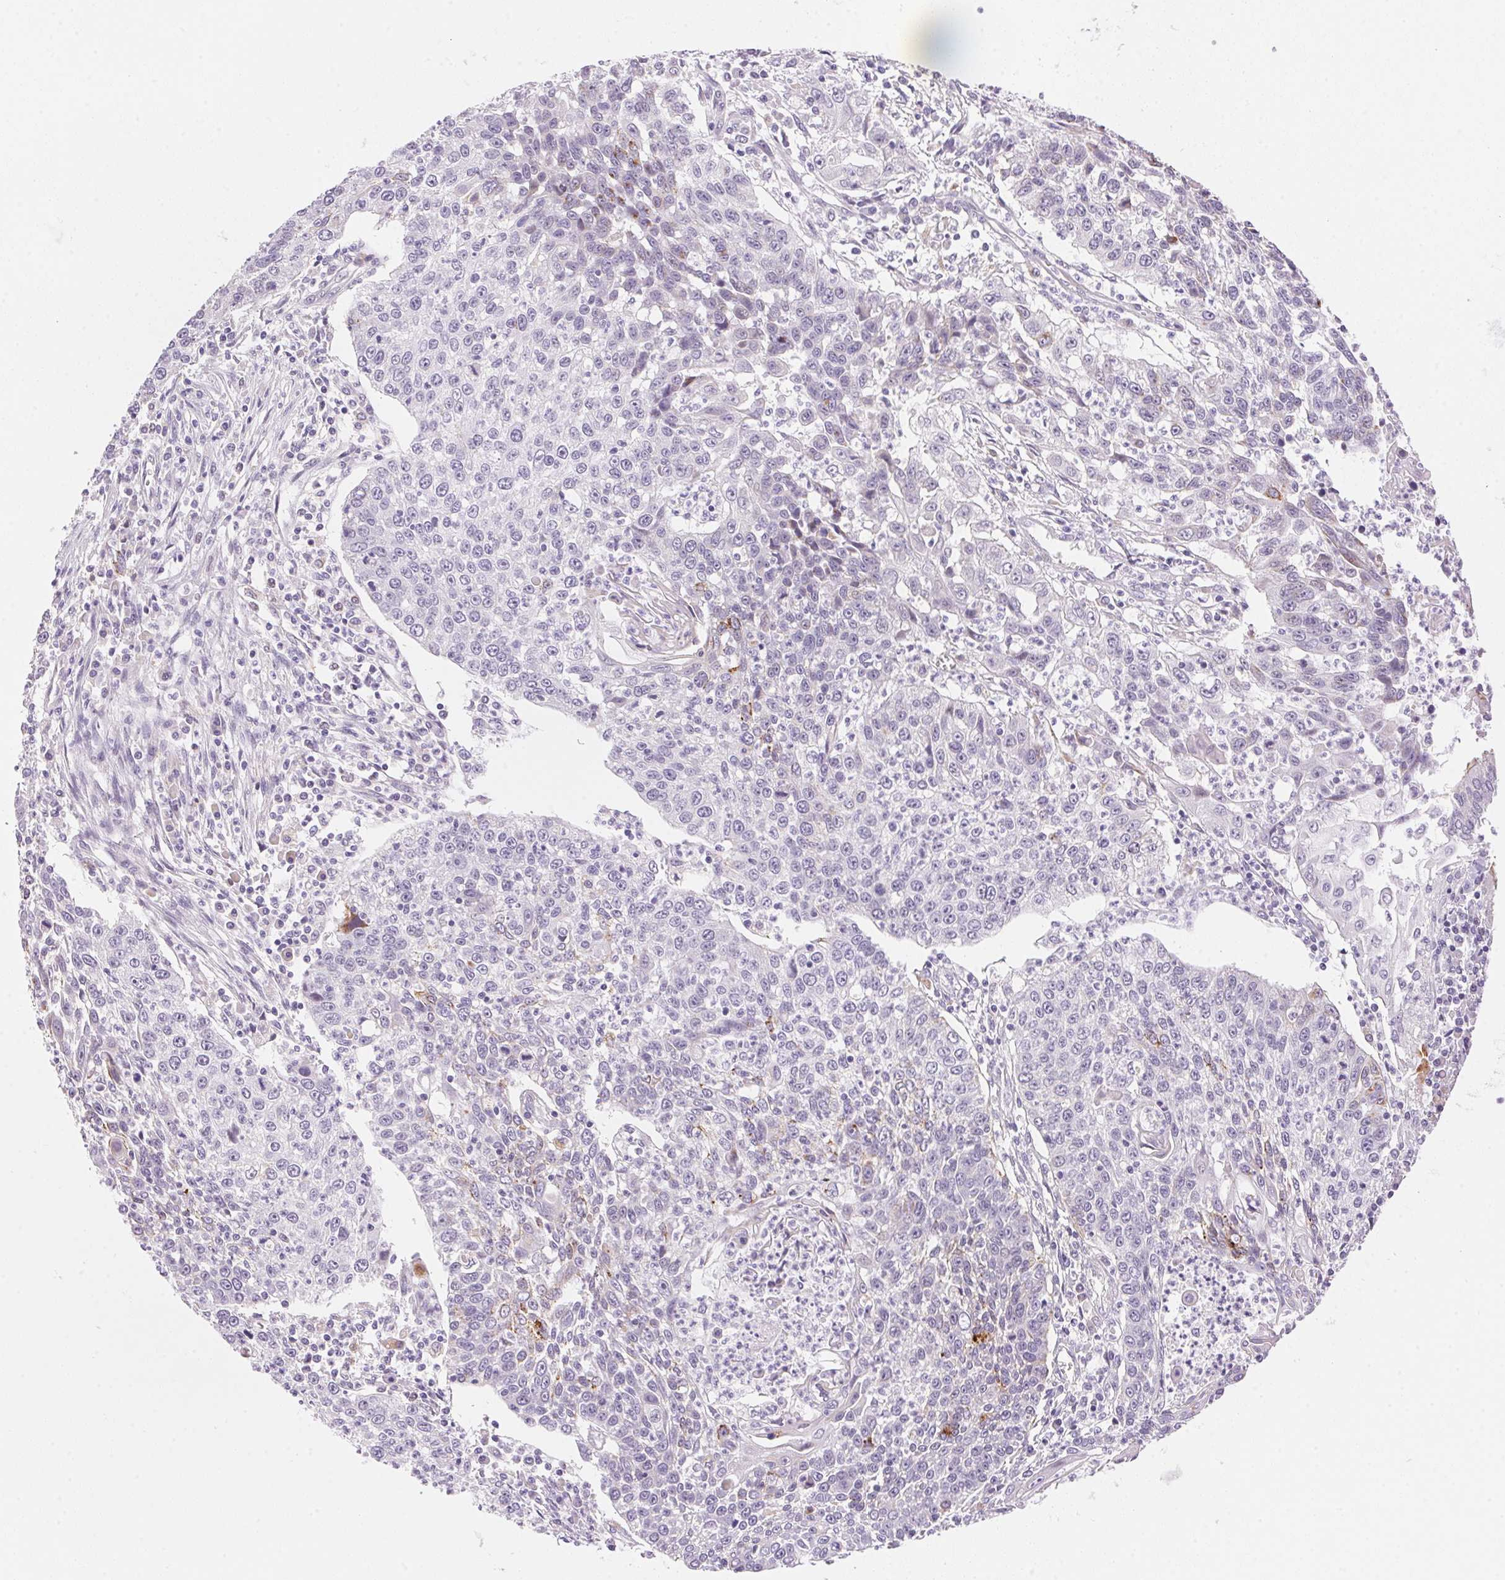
{"staining": {"intensity": "negative", "quantity": "none", "location": "none"}, "tissue": "lung cancer", "cell_type": "Tumor cells", "image_type": "cancer", "snomed": [{"axis": "morphology", "description": "Squamous cell carcinoma, NOS"}, {"axis": "morphology", "description": "Squamous cell carcinoma, metastatic, NOS"}, {"axis": "topography", "description": "Lung"}, {"axis": "topography", "description": "Pleura, NOS"}], "caption": "Lung cancer was stained to show a protein in brown. There is no significant staining in tumor cells.", "gene": "TEKT1", "patient": {"sex": "male", "age": 72}}